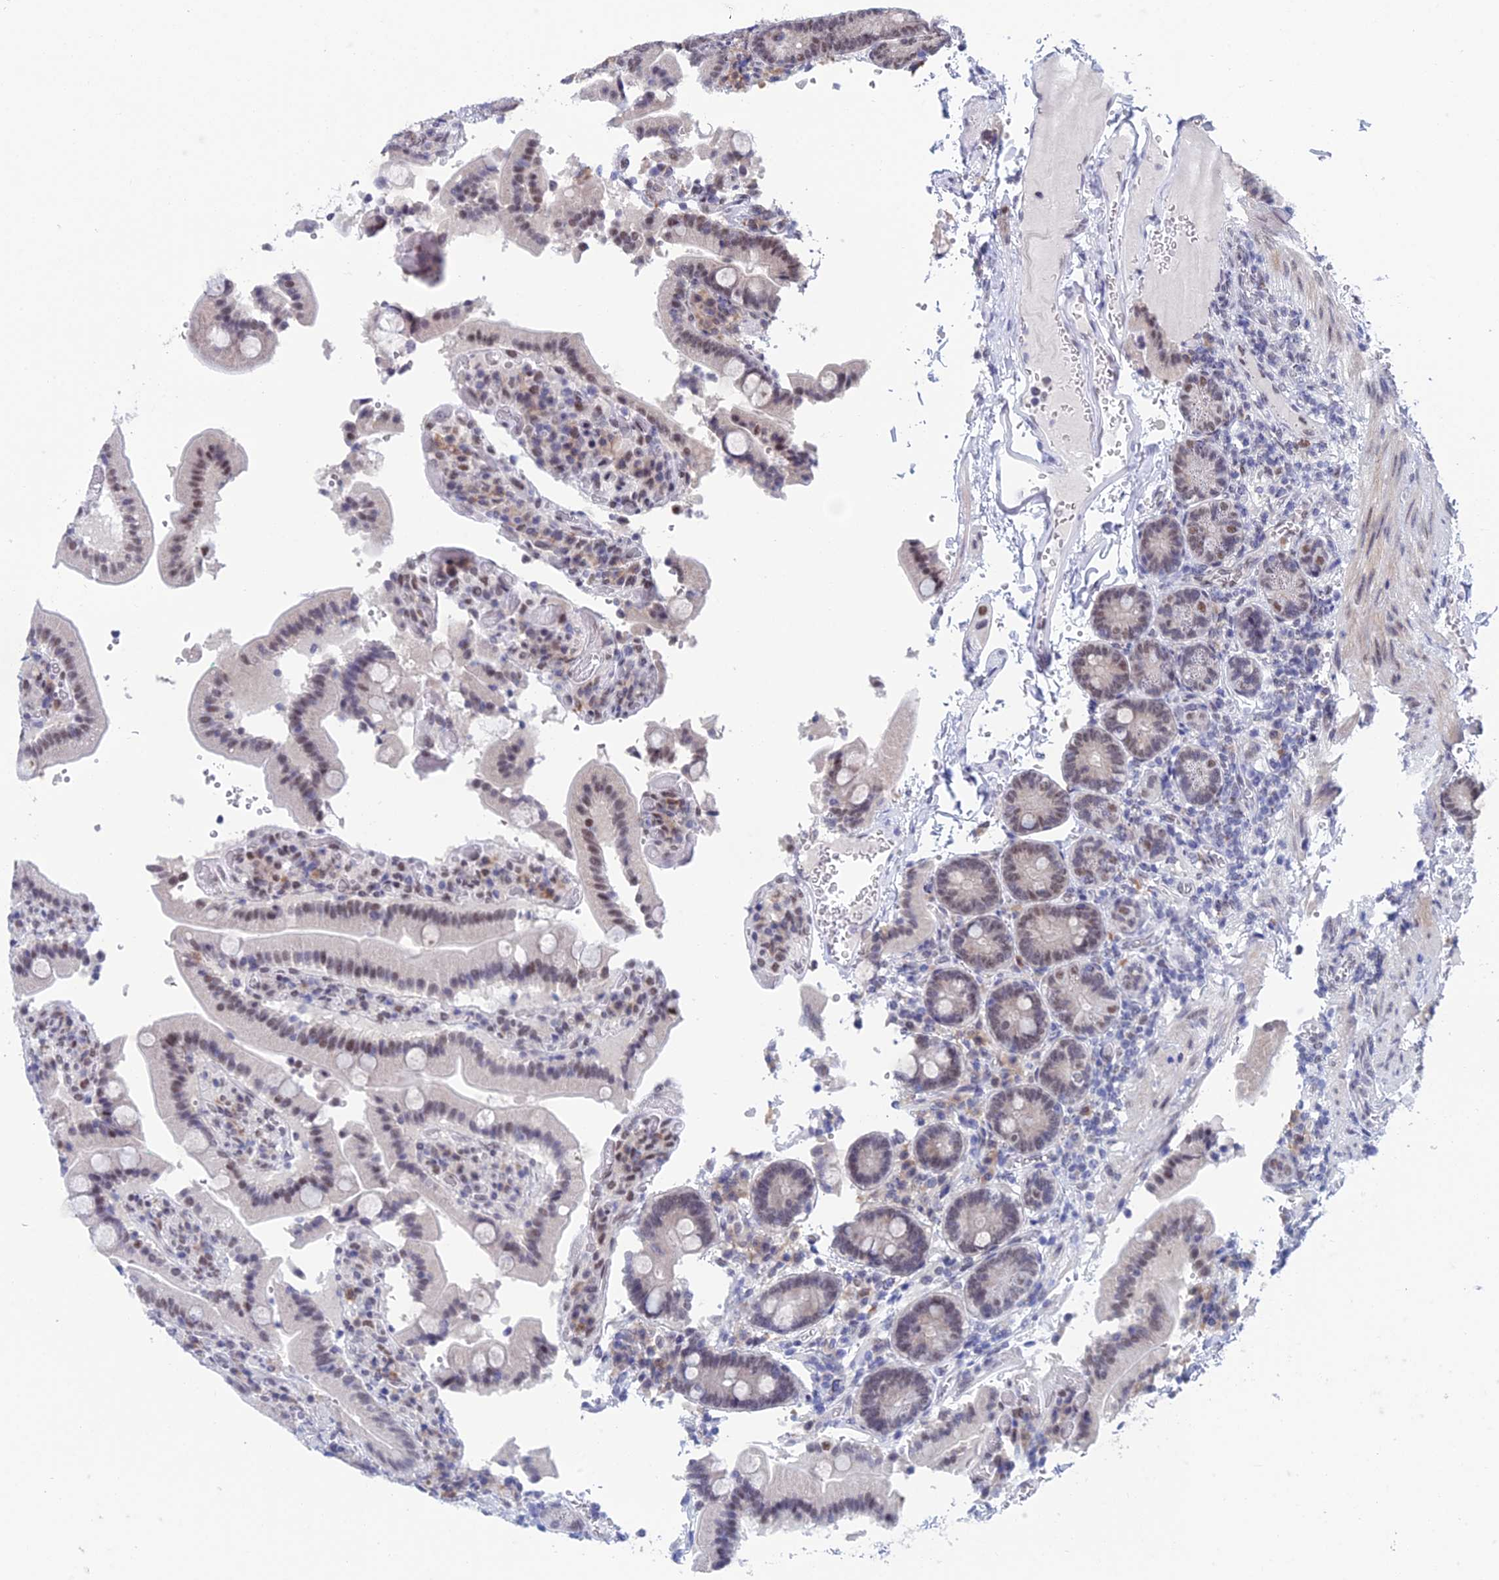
{"staining": {"intensity": "weak", "quantity": "25%-75%", "location": "nuclear"}, "tissue": "duodenum", "cell_type": "Glandular cells", "image_type": "normal", "snomed": [{"axis": "morphology", "description": "Normal tissue, NOS"}, {"axis": "topography", "description": "Duodenum"}], "caption": "This micrograph reveals immunohistochemistry staining of unremarkable duodenum, with low weak nuclear expression in about 25%-75% of glandular cells.", "gene": "NABP2", "patient": {"sex": "female", "age": 62}}